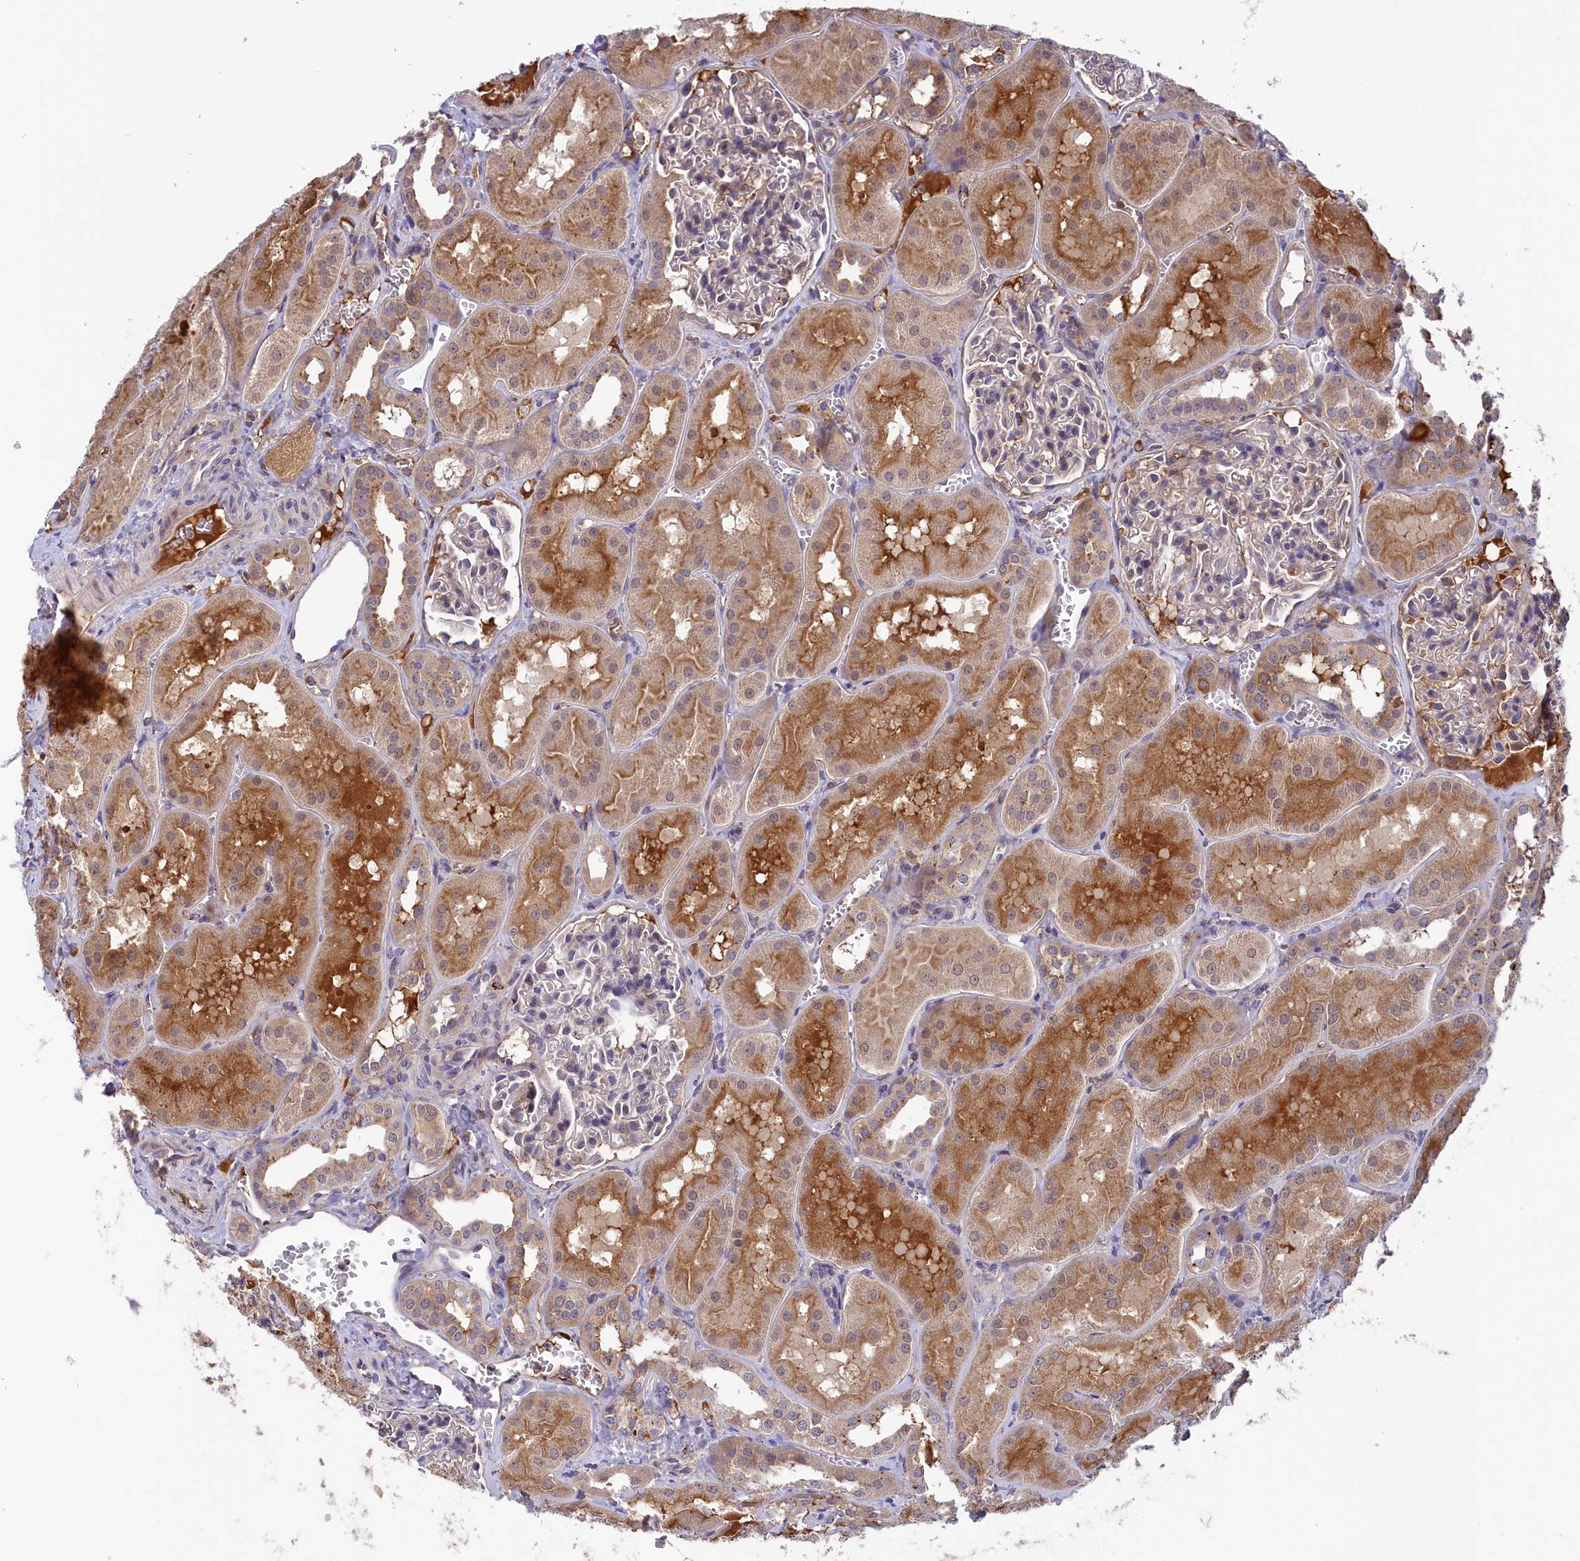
{"staining": {"intensity": "weak", "quantity": "<25%", "location": "cytoplasmic/membranous"}, "tissue": "kidney", "cell_type": "Cells in glomeruli", "image_type": "normal", "snomed": [{"axis": "morphology", "description": "Normal tissue, NOS"}, {"axis": "topography", "description": "Kidney"}, {"axis": "topography", "description": "Urinary bladder"}], "caption": "Immunohistochemistry (IHC) histopathology image of benign kidney: human kidney stained with DAB (3,3'-diaminobenzidine) reveals no significant protein positivity in cells in glomeruli.", "gene": "STYX", "patient": {"sex": "male", "age": 16}}